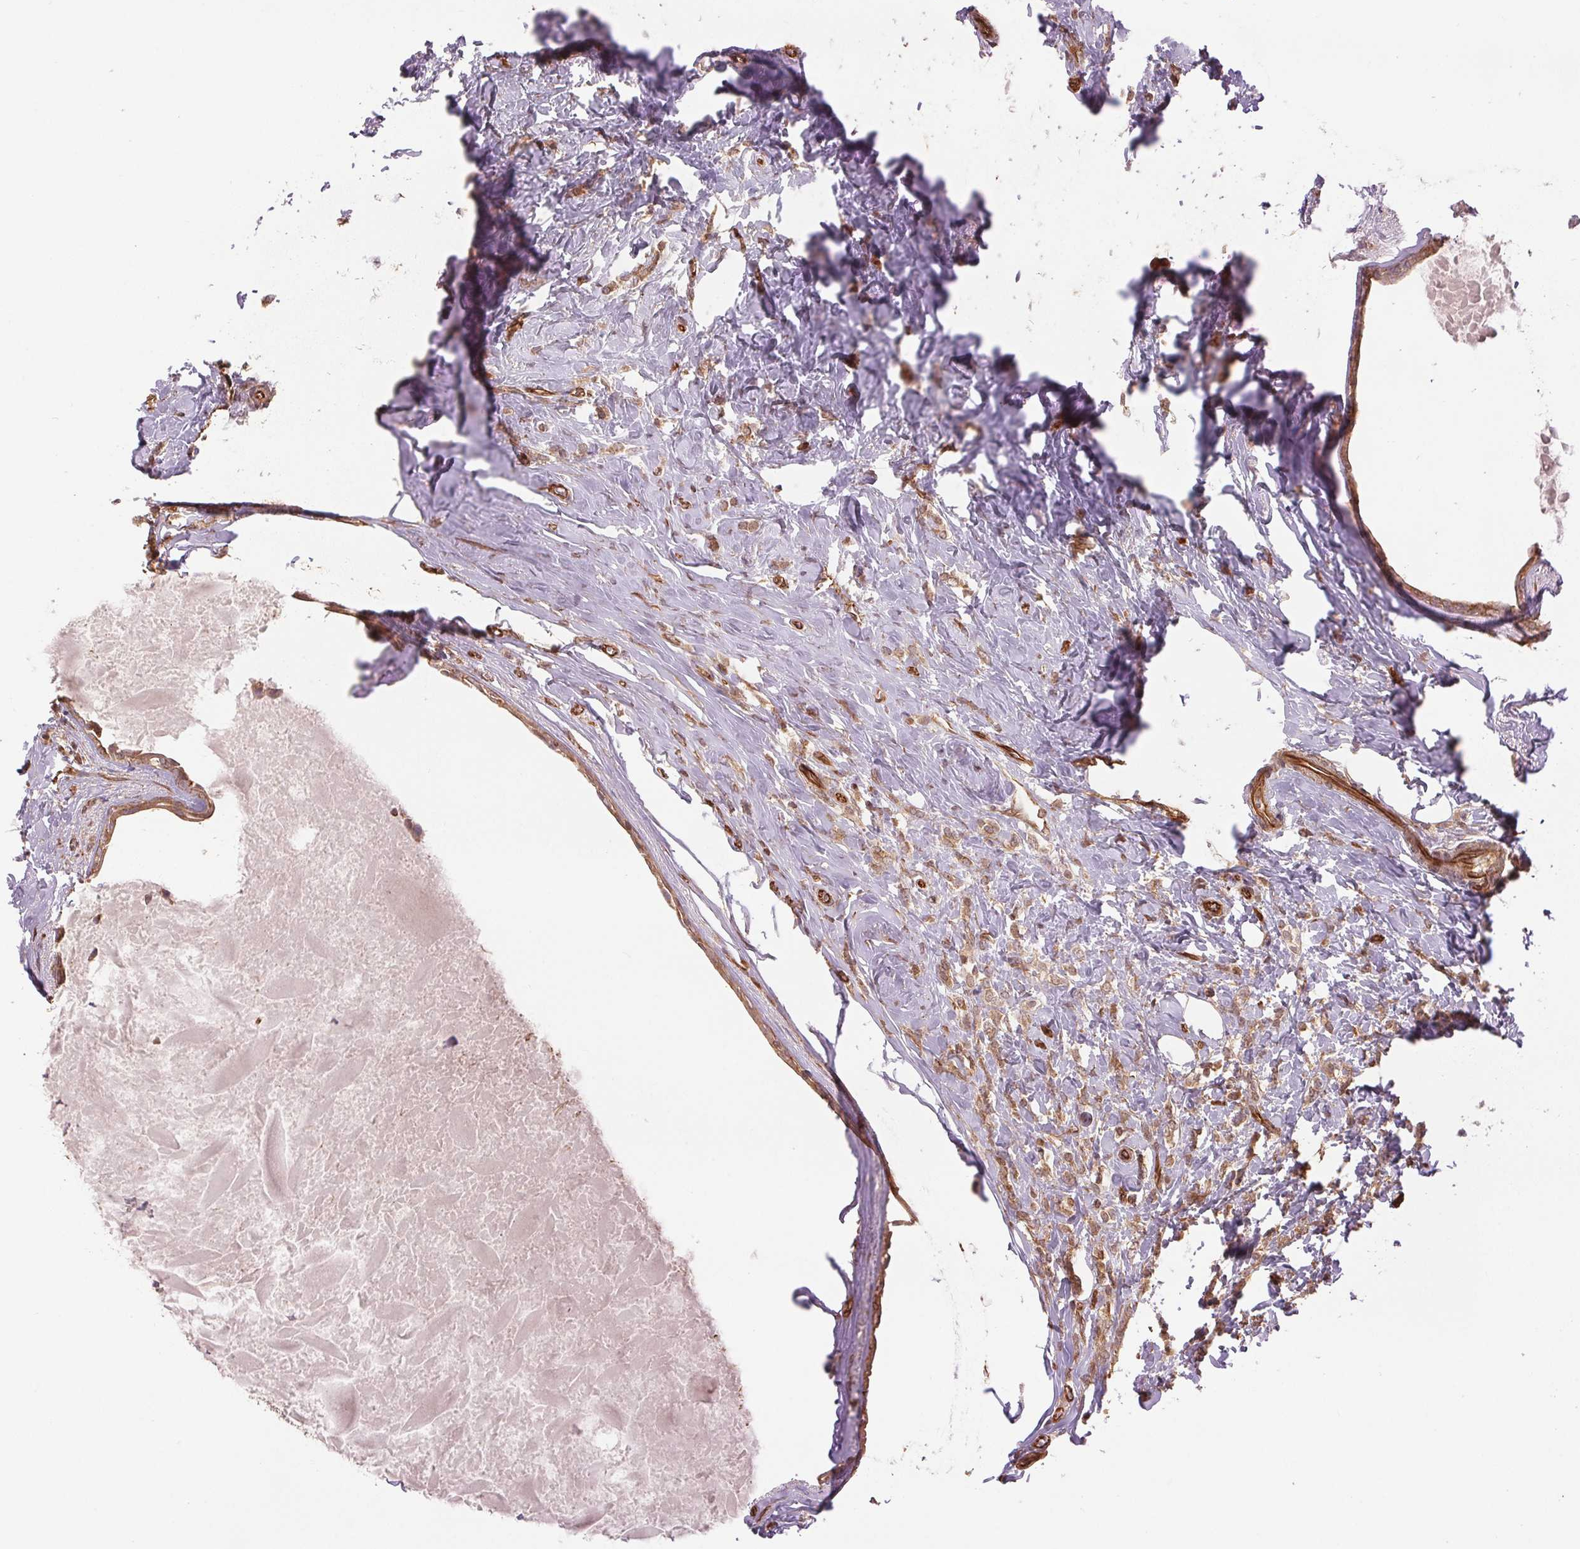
{"staining": {"intensity": "moderate", "quantity": ">75%", "location": "cytoplasmic/membranous"}, "tissue": "breast cancer", "cell_type": "Tumor cells", "image_type": "cancer", "snomed": [{"axis": "morphology", "description": "Normal tissue, NOS"}, {"axis": "morphology", "description": "Duct carcinoma"}, {"axis": "topography", "description": "Breast"}], "caption": "Protein staining of intraductal carcinoma (breast) tissue reveals moderate cytoplasmic/membranous positivity in approximately >75% of tumor cells. The staining is performed using DAB brown chromogen to label protein expression. The nuclei are counter-stained blue using hematoxylin.", "gene": "STARD7", "patient": {"sex": "female", "age": 77}}